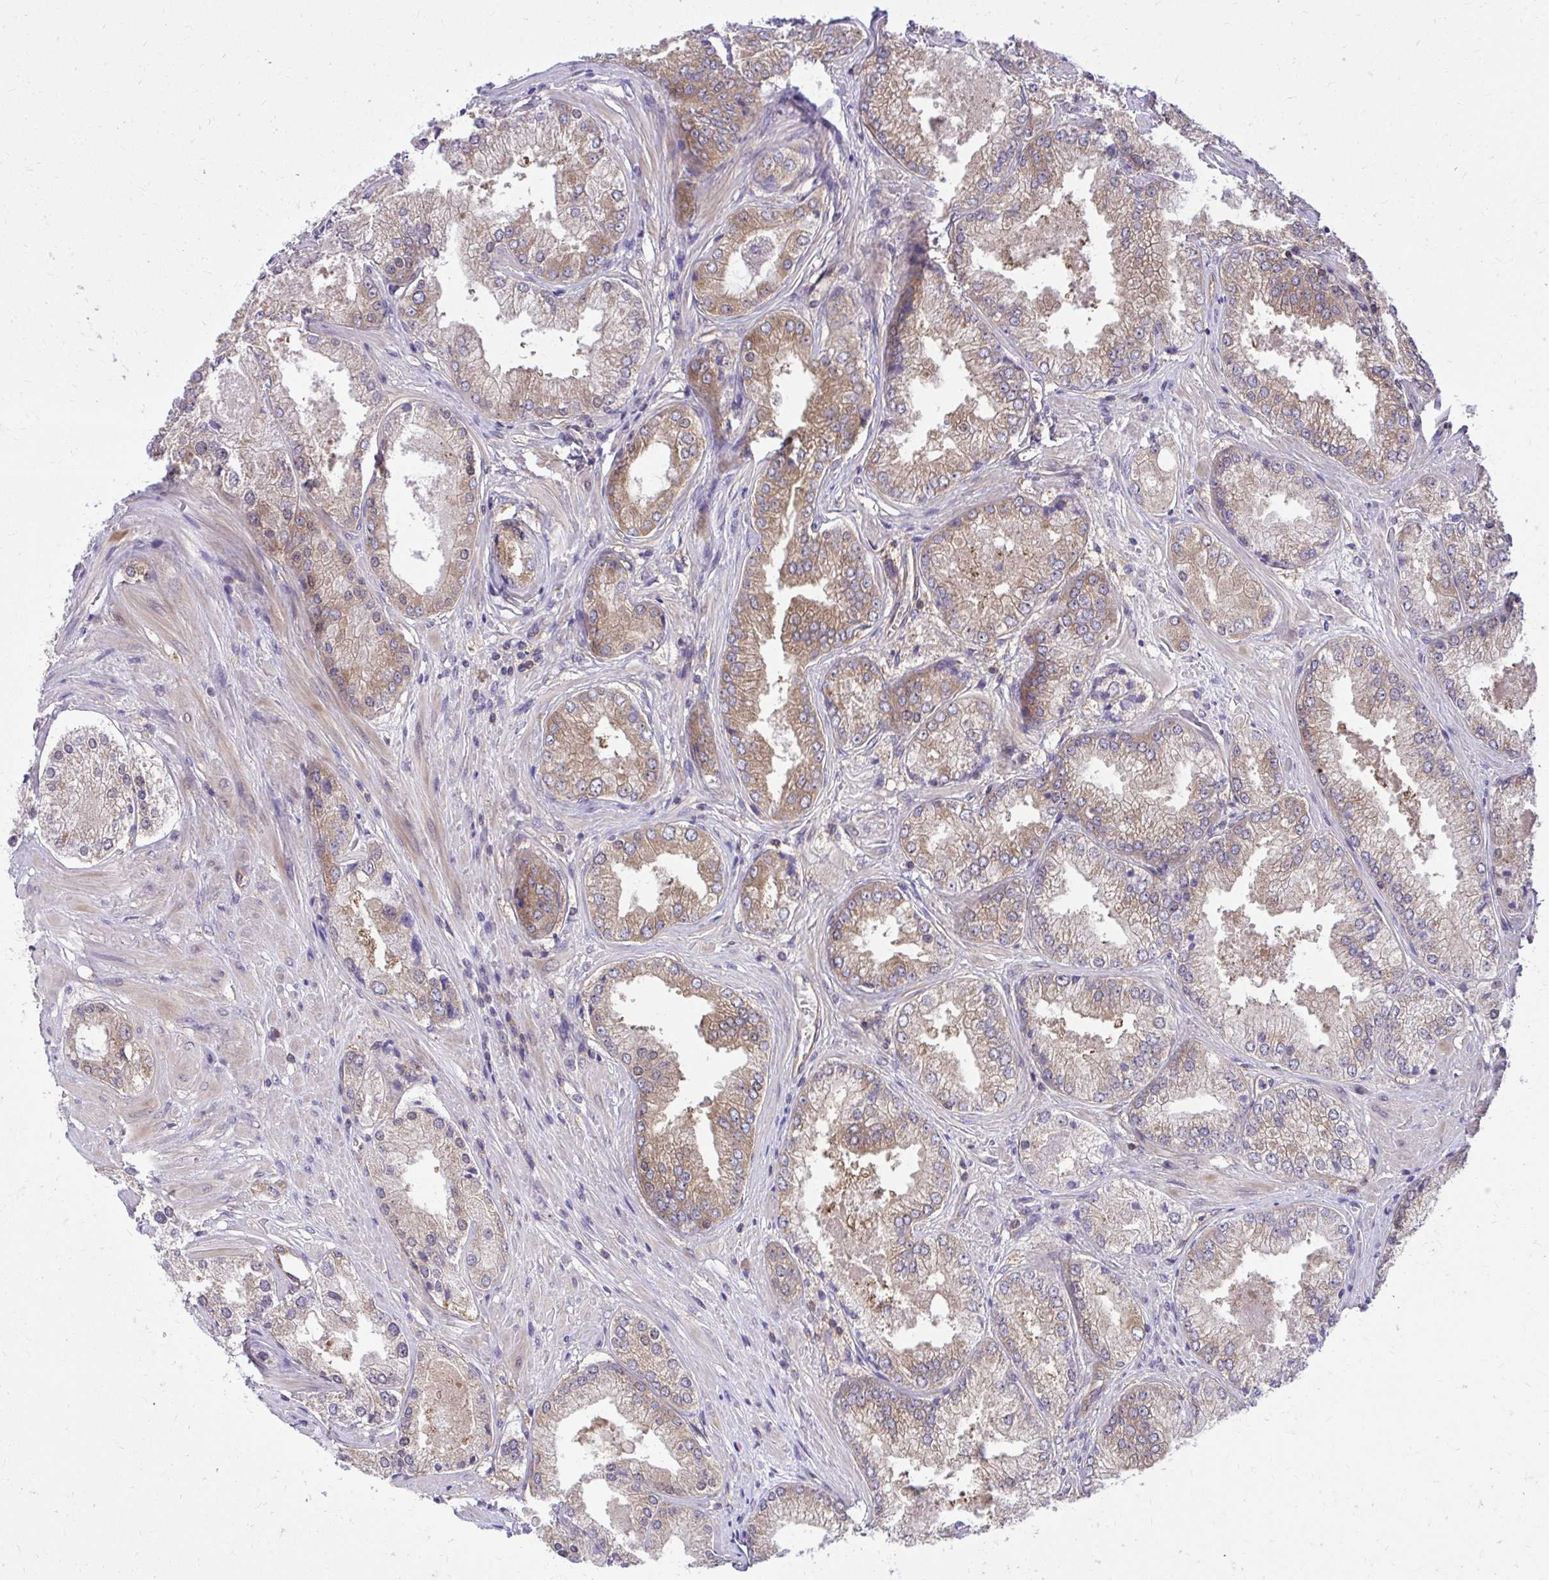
{"staining": {"intensity": "weak", "quantity": "25%-75%", "location": "cytoplasmic/membranous"}, "tissue": "prostate cancer", "cell_type": "Tumor cells", "image_type": "cancer", "snomed": [{"axis": "morphology", "description": "Adenocarcinoma, Low grade"}, {"axis": "topography", "description": "Prostate"}], "caption": "Brown immunohistochemical staining in prostate cancer displays weak cytoplasmic/membranous positivity in approximately 25%-75% of tumor cells.", "gene": "PPP5C", "patient": {"sex": "male", "age": 68}}